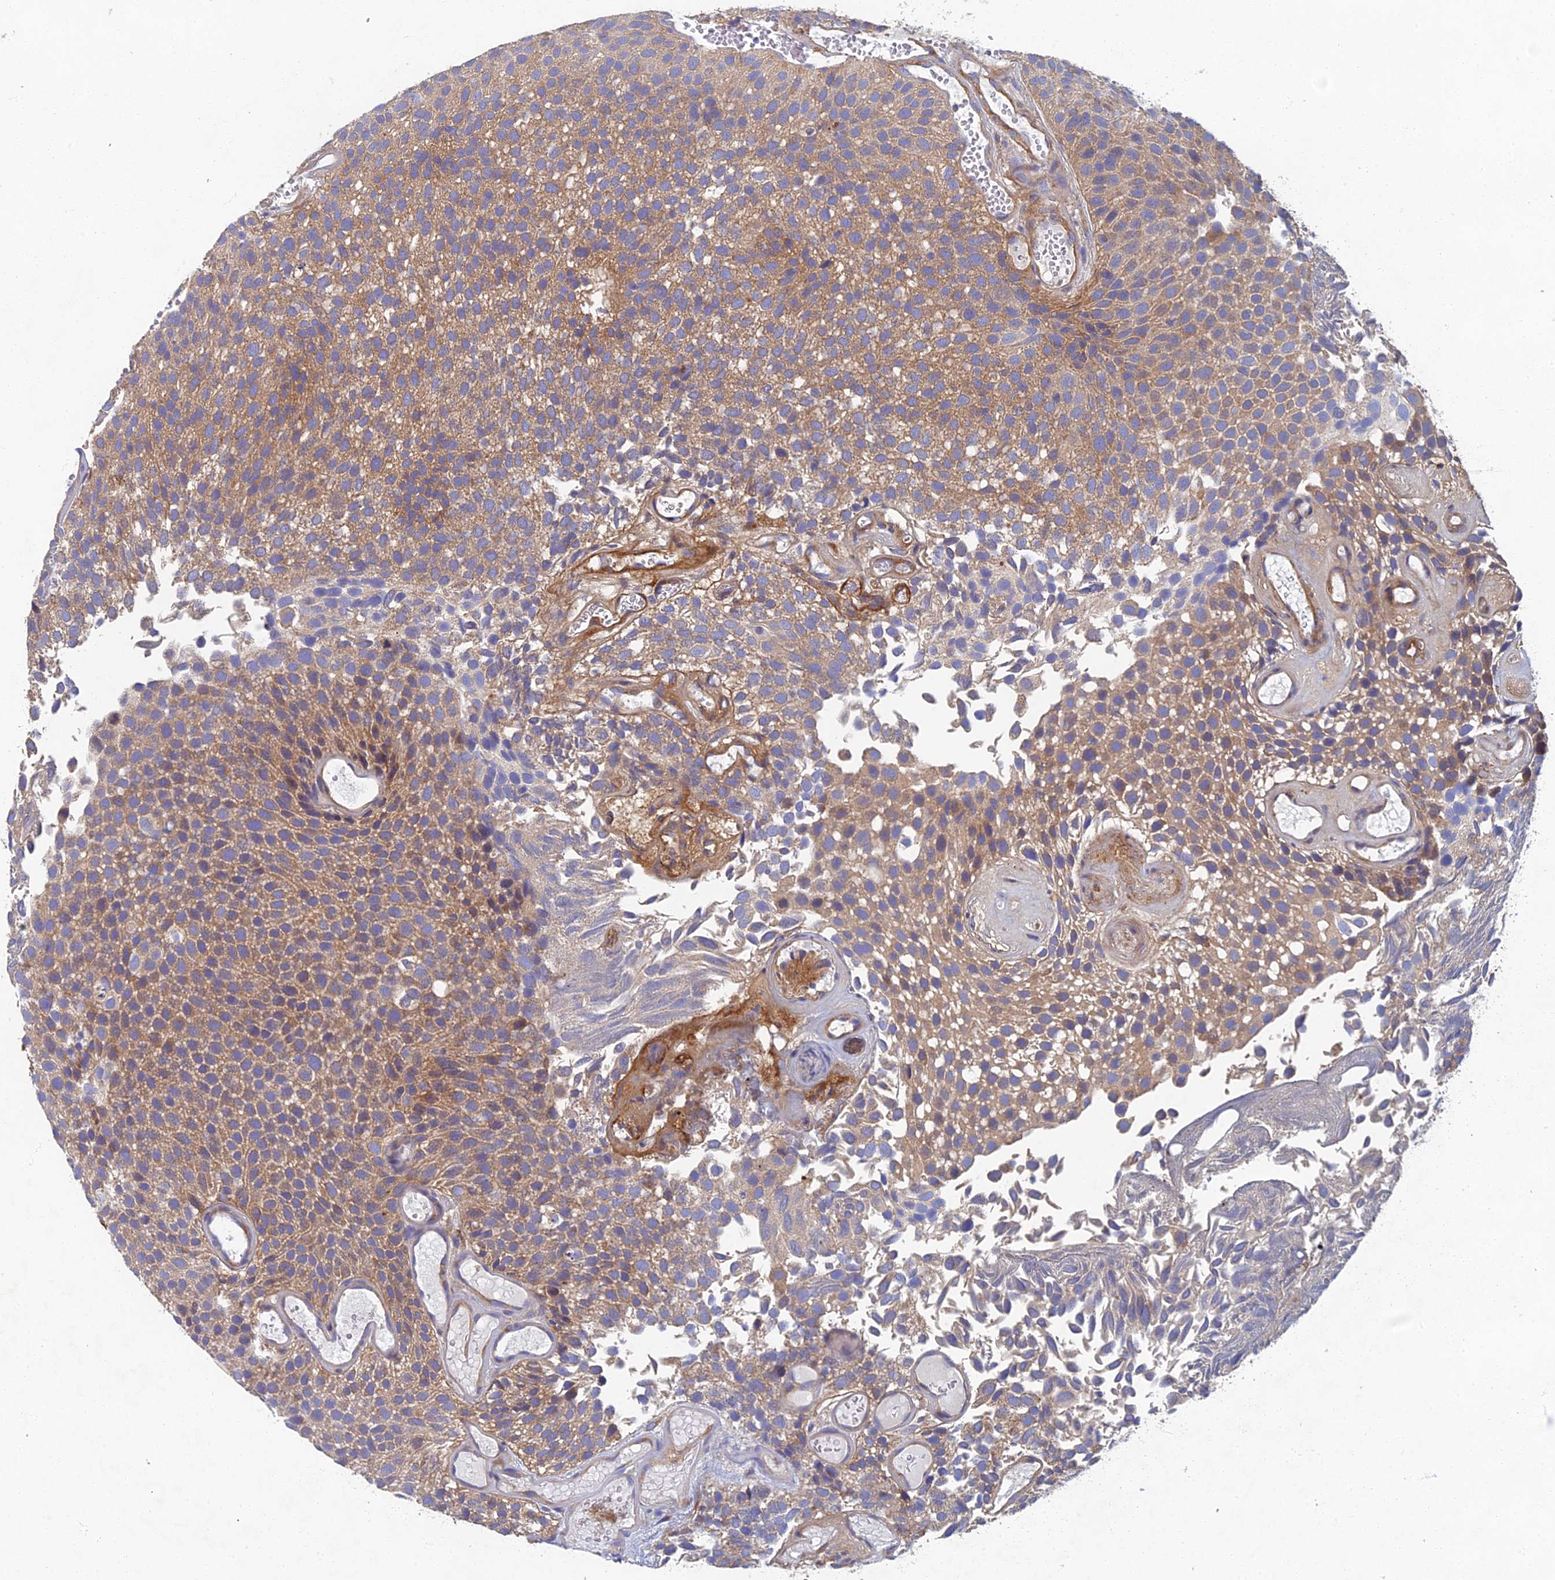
{"staining": {"intensity": "weak", "quantity": ">75%", "location": "cytoplasmic/membranous"}, "tissue": "urothelial cancer", "cell_type": "Tumor cells", "image_type": "cancer", "snomed": [{"axis": "morphology", "description": "Urothelial carcinoma, Low grade"}, {"axis": "topography", "description": "Urinary bladder"}], "caption": "Protein staining by immunohistochemistry exhibits weak cytoplasmic/membranous positivity in approximately >75% of tumor cells in low-grade urothelial carcinoma.", "gene": "RNASEK", "patient": {"sex": "male", "age": 89}}